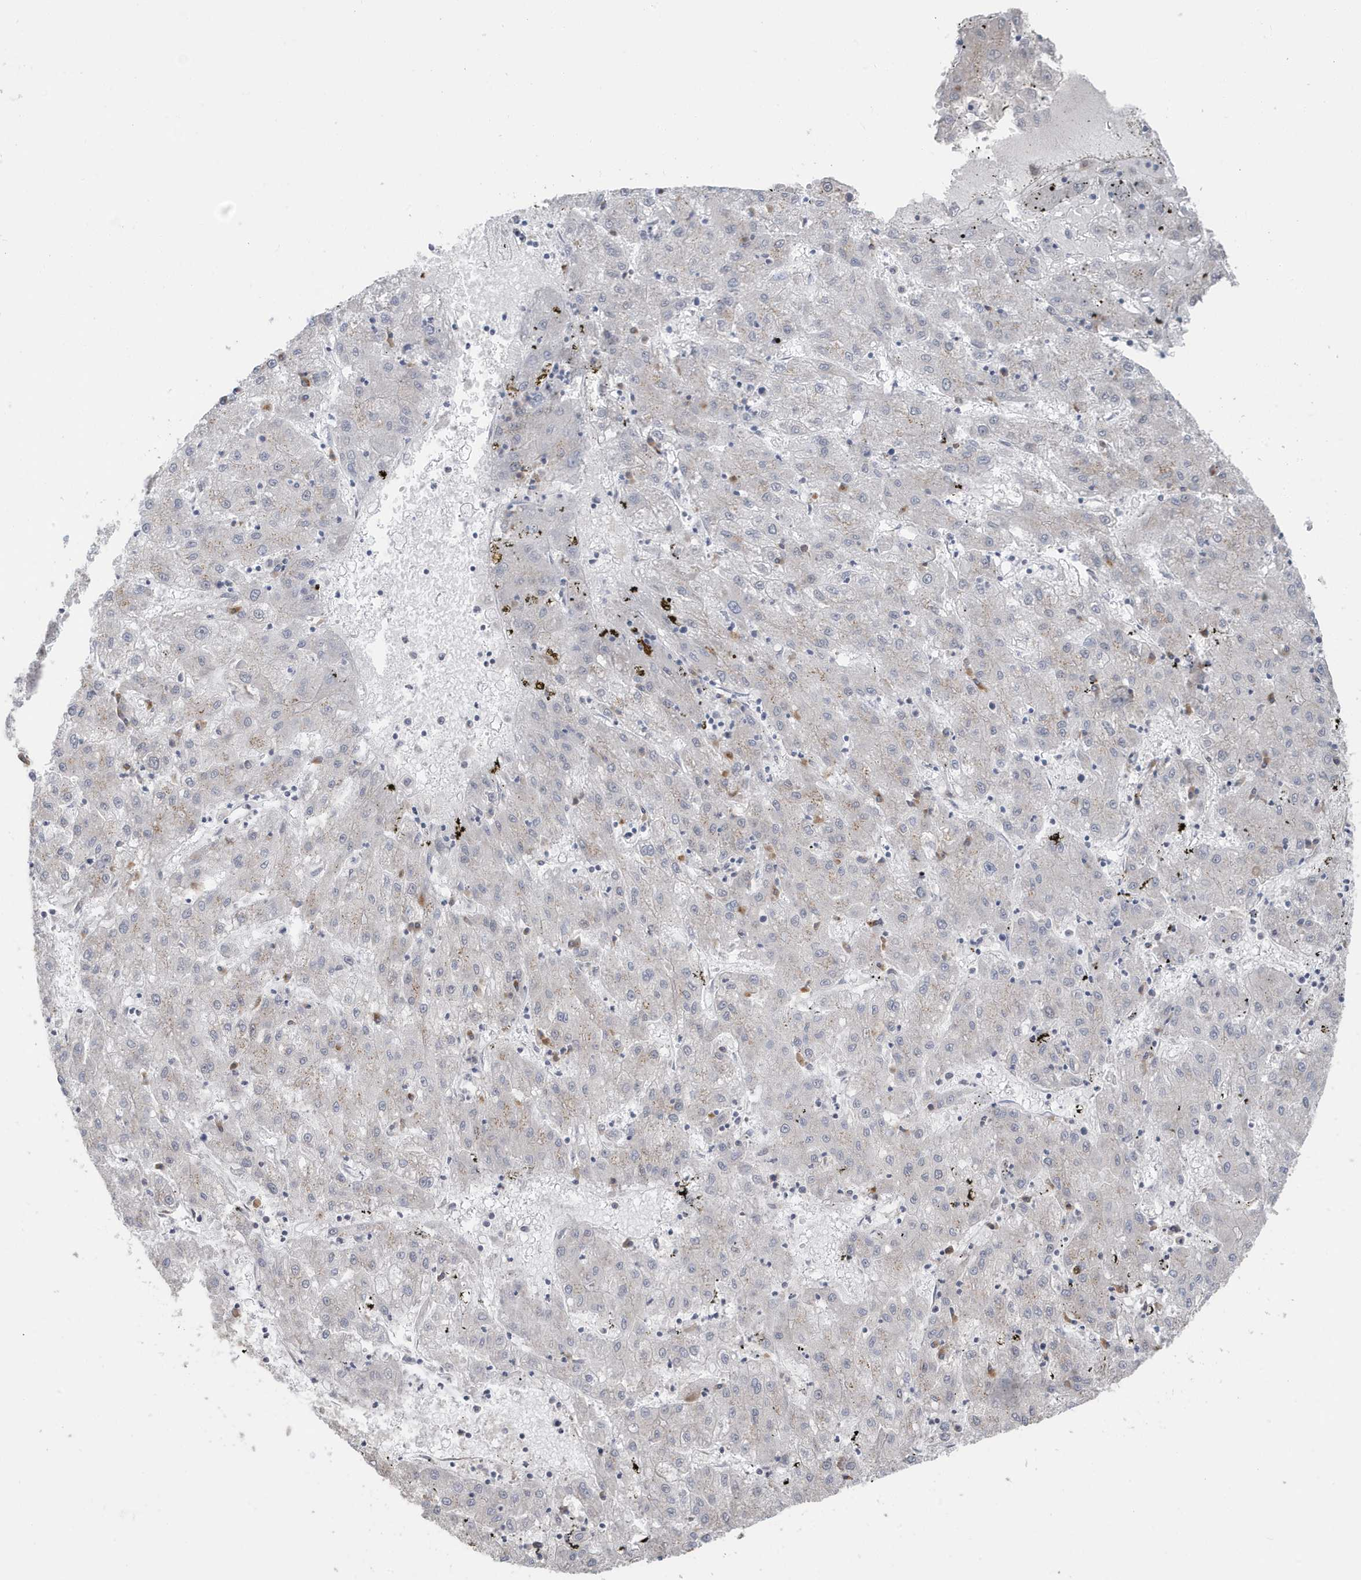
{"staining": {"intensity": "negative", "quantity": "none", "location": "none"}, "tissue": "liver cancer", "cell_type": "Tumor cells", "image_type": "cancer", "snomed": [{"axis": "morphology", "description": "Carcinoma, Hepatocellular, NOS"}, {"axis": "topography", "description": "Liver"}], "caption": "DAB immunohistochemical staining of human liver cancer shows no significant expression in tumor cells. (Immunohistochemistry, brightfield microscopy, high magnification).", "gene": "RER1", "patient": {"sex": "male", "age": 72}}